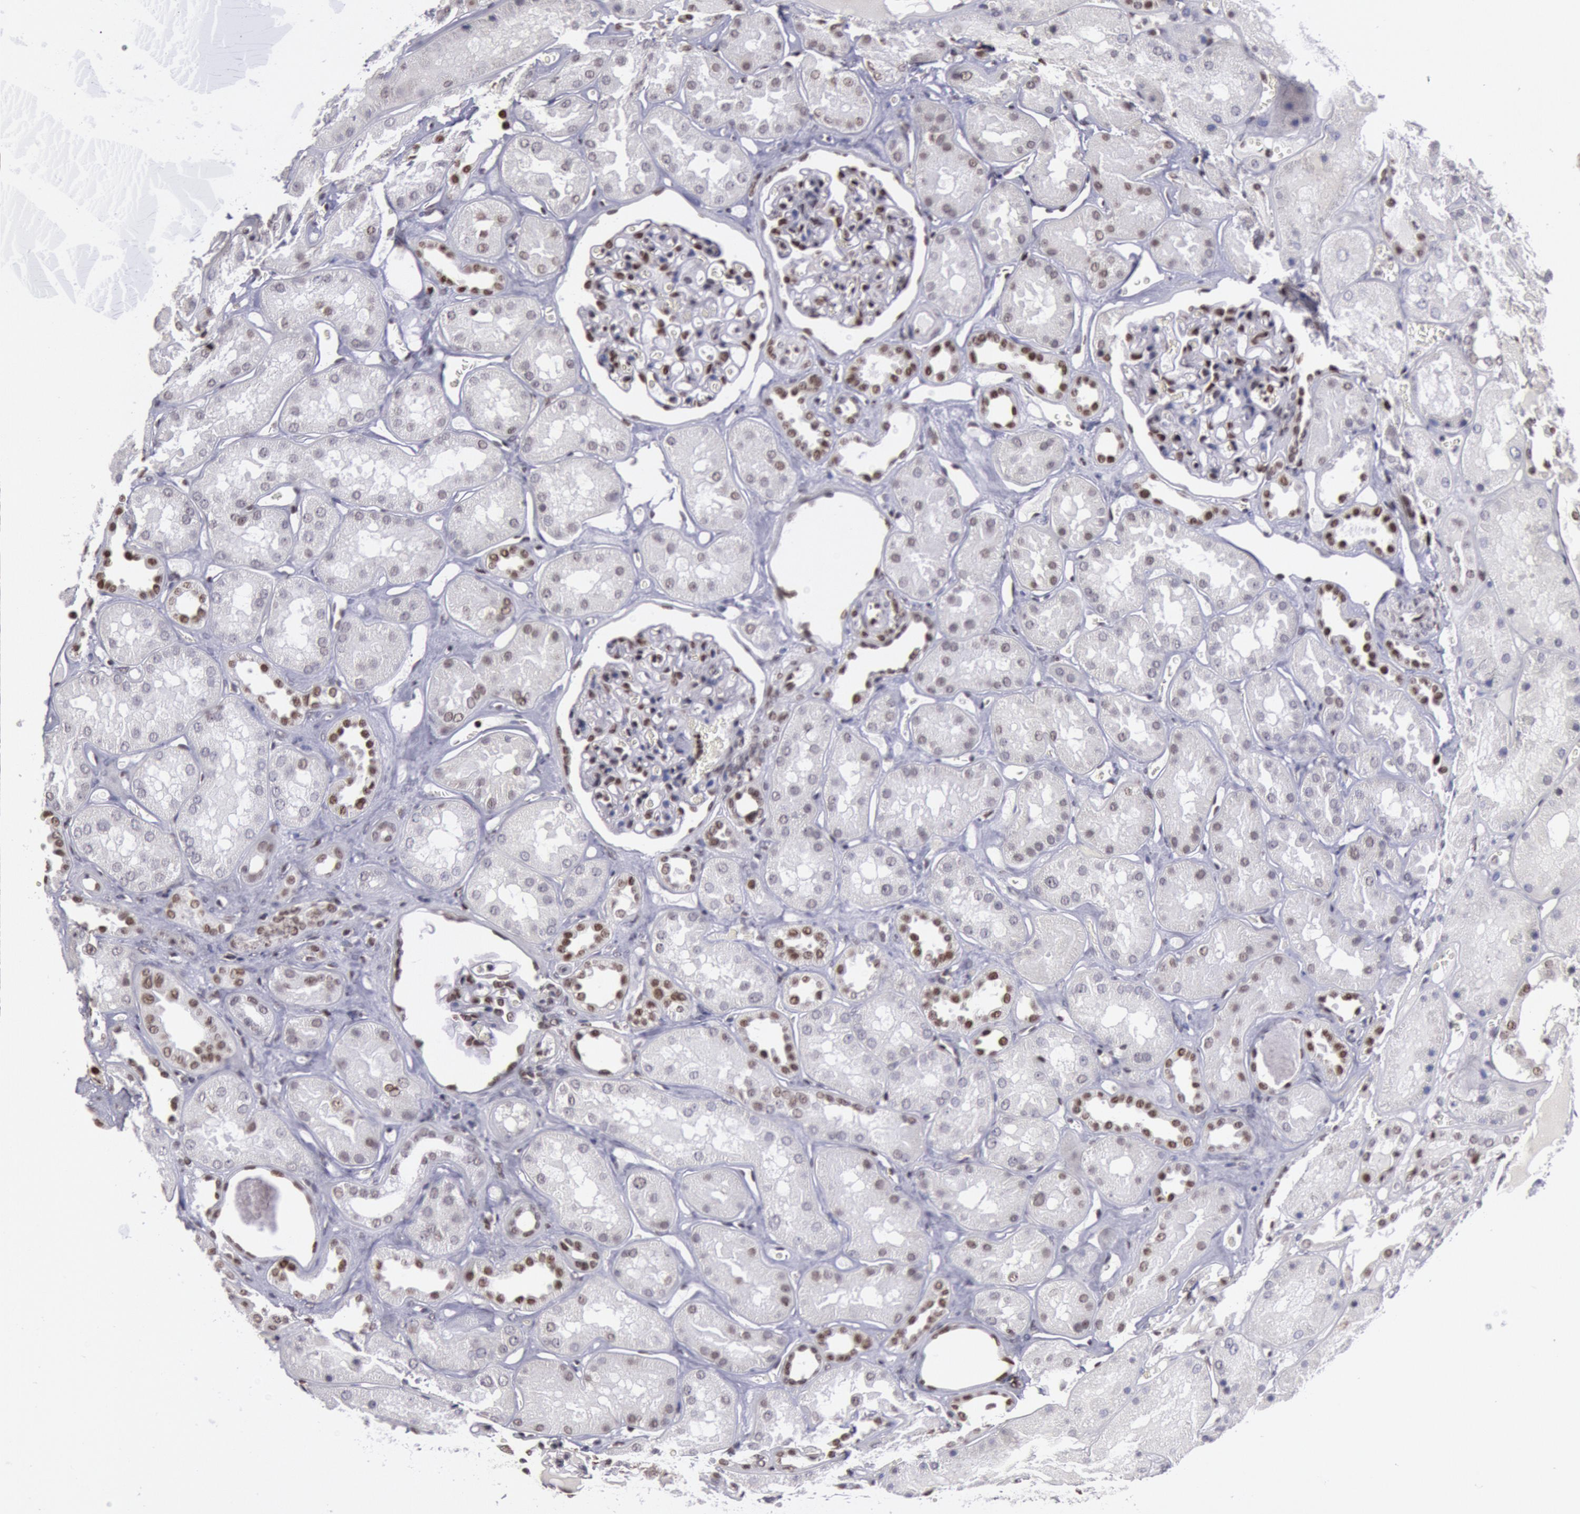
{"staining": {"intensity": "moderate", "quantity": "25%-75%", "location": "nuclear"}, "tissue": "kidney", "cell_type": "Cells in glomeruli", "image_type": "normal", "snomed": [{"axis": "morphology", "description": "Normal tissue, NOS"}, {"axis": "topography", "description": "Kidney"}, {"axis": "topography", "description": "Urinary bladder"}], "caption": "An immunohistochemistry image of unremarkable tissue is shown. Protein staining in brown highlights moderate nuclear positivity in kidney within cells in glomeruli.", "gene": "NKAP", "patient": {"sex": "male", "age": 64}}